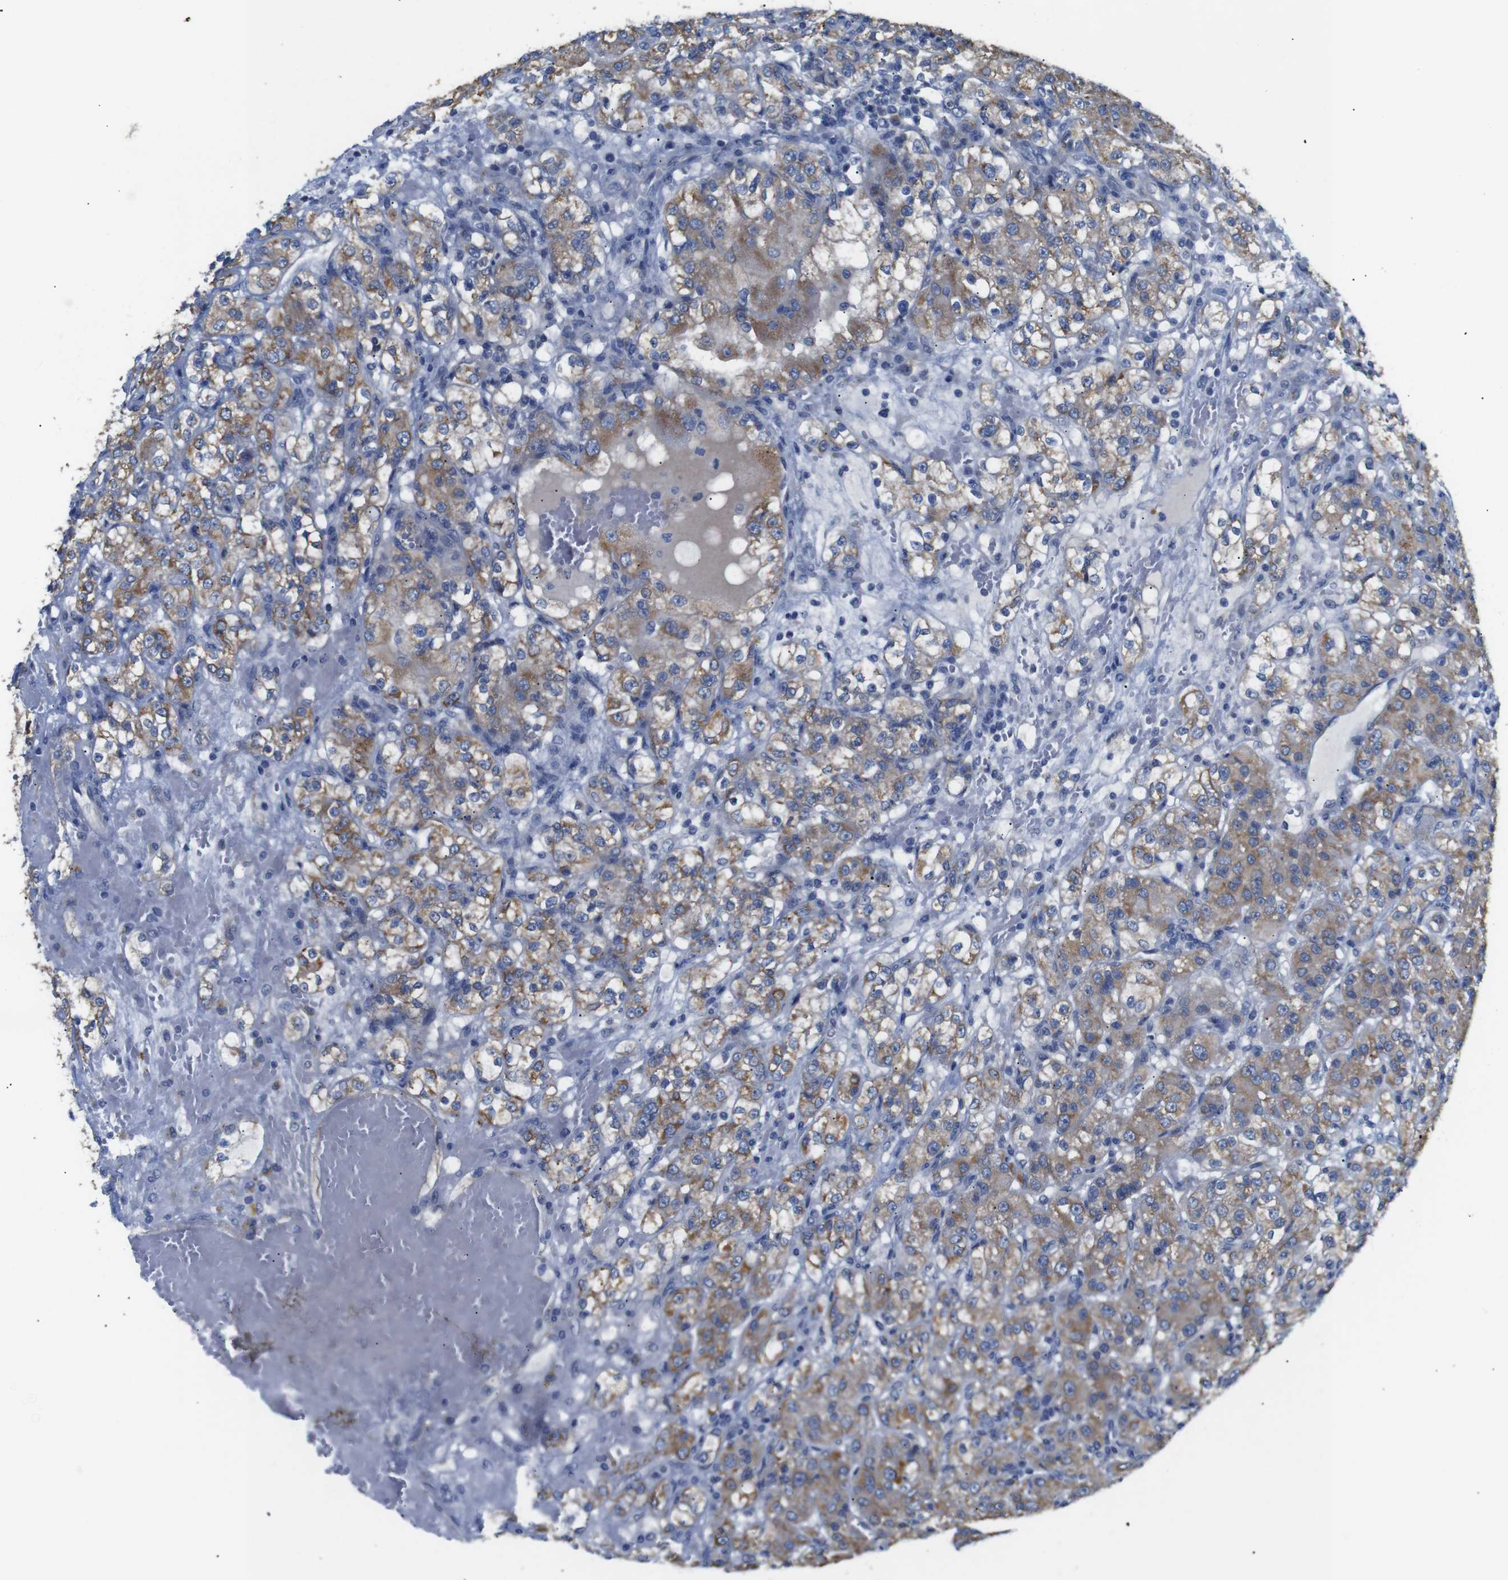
{"staining": {"intensity": "moderate", "quantity": ">75%", "location": "cytoplasmic/membranous"}, "tissue": "renal cancer", "cell_type": "Tumor cells", "image_type": "cancer", "snomed": [{"axis": "morphology", "description": "Normal tissue, NOS"}, {"axis": "morphology", "description": "Adenocarcinoma, NOS"}, {"axis": "topography", "description": "Kidney"}], "caption": "A brown stain labels moderate cytoplasmic/membranous positivity of a protein in human renal cancer tumor cells. The staining is performed using DAB brown chromogen to label protein expression. The nuclei are counter-stained blue using hematoxylin.", "gene": "ALOX15", "patient": {"sex": "male", "age": 61}}